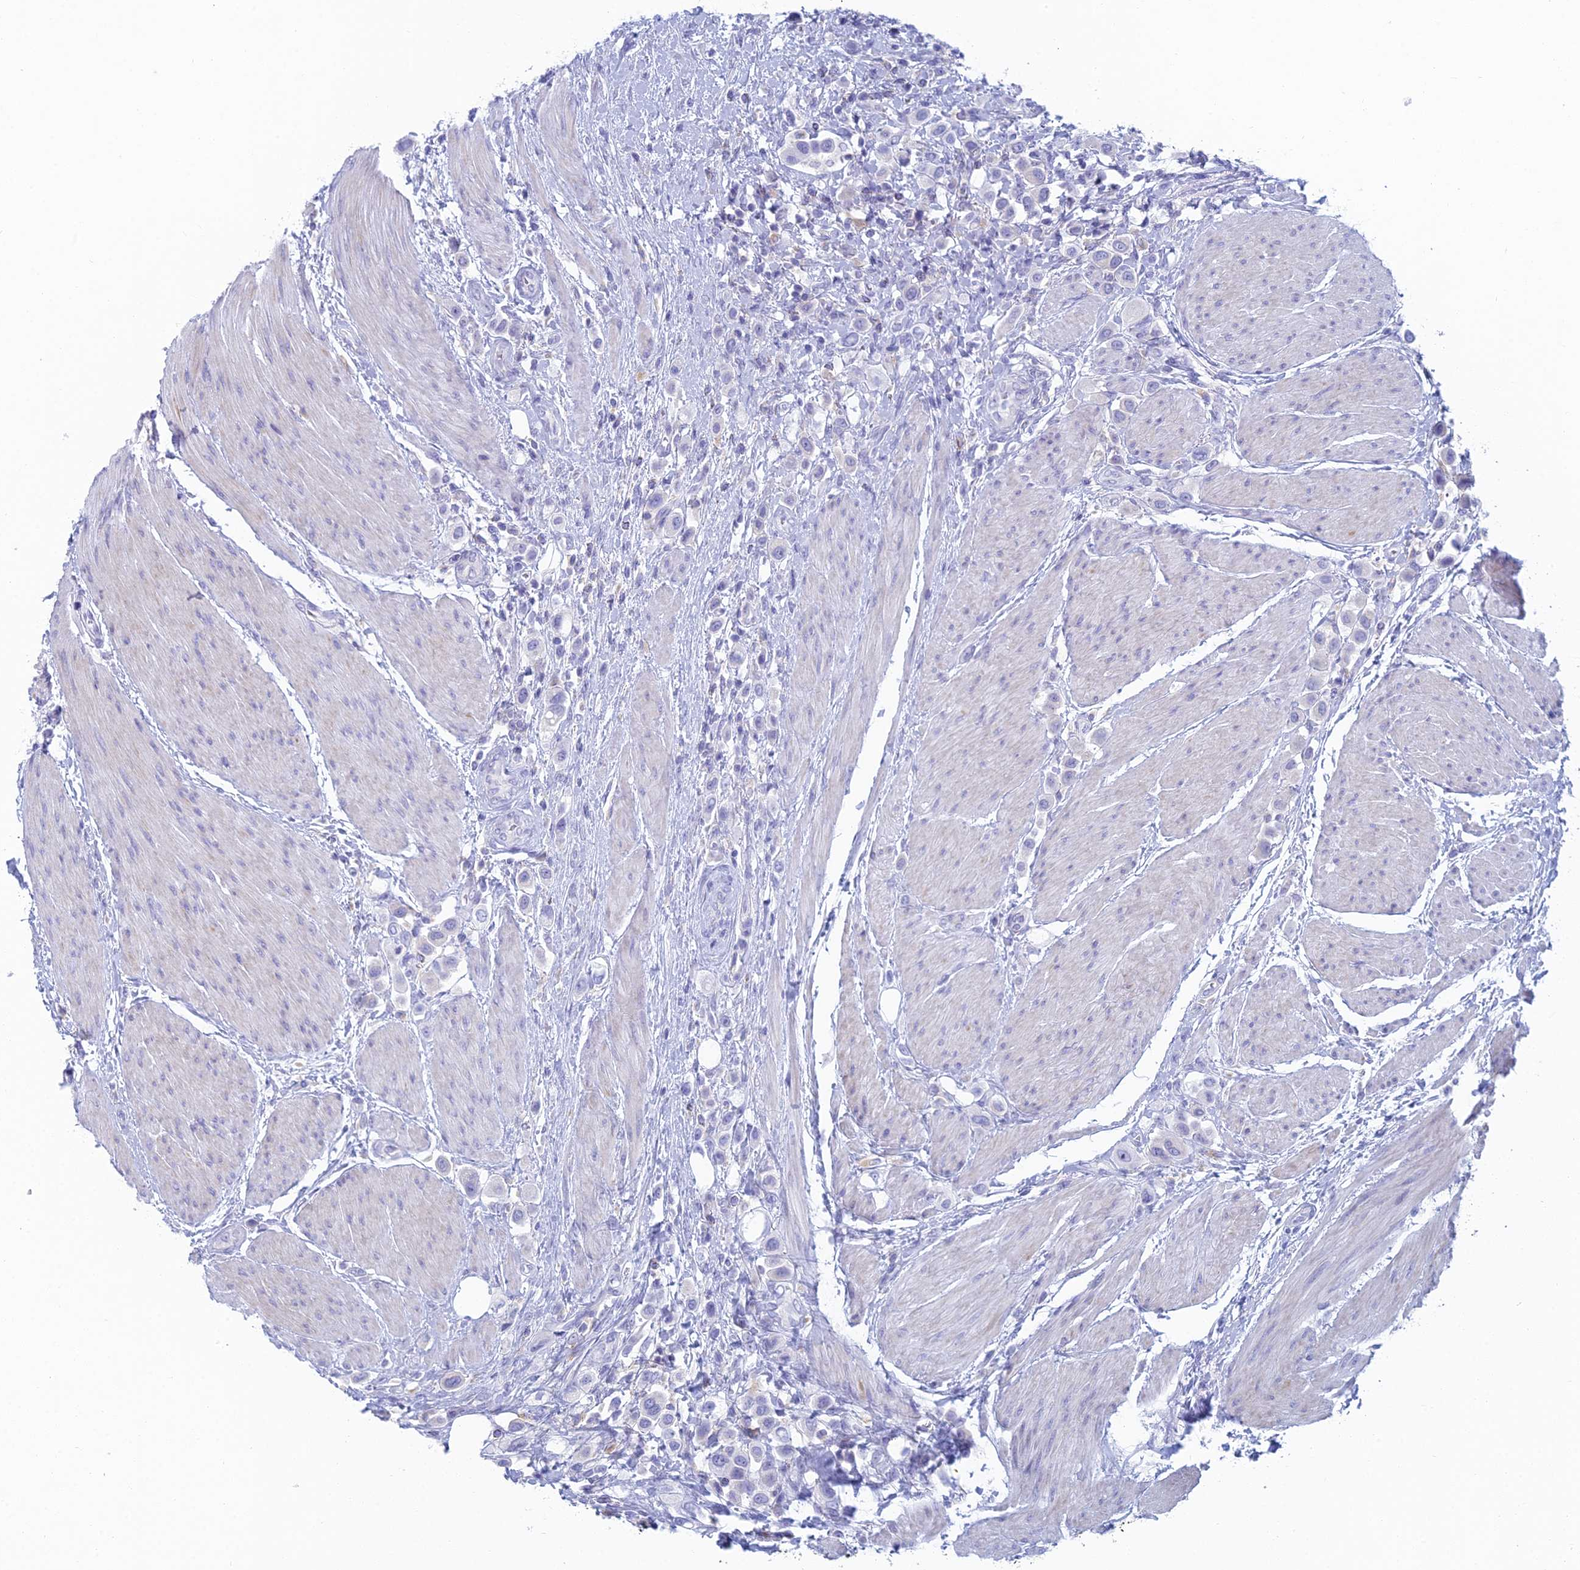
{"staining": {"intensity": "negative", "quantity": "none", "location": "none"}, "tissue": "urothelial cancer", "cell_type": "Tumor cells", "image_type": "cancer", "snomed": [{"axis": "morphology", "description": "Urothelial carcinoma, High grade"}, {"axis": "topography", "description": "Urinary bladder"}], "caption": "Photomicrograph shows no protein expression in tumor cells of urothelial cancer tissue.", "gene": "FERD3L", "patient": {"sex": "male", "age": 50}}